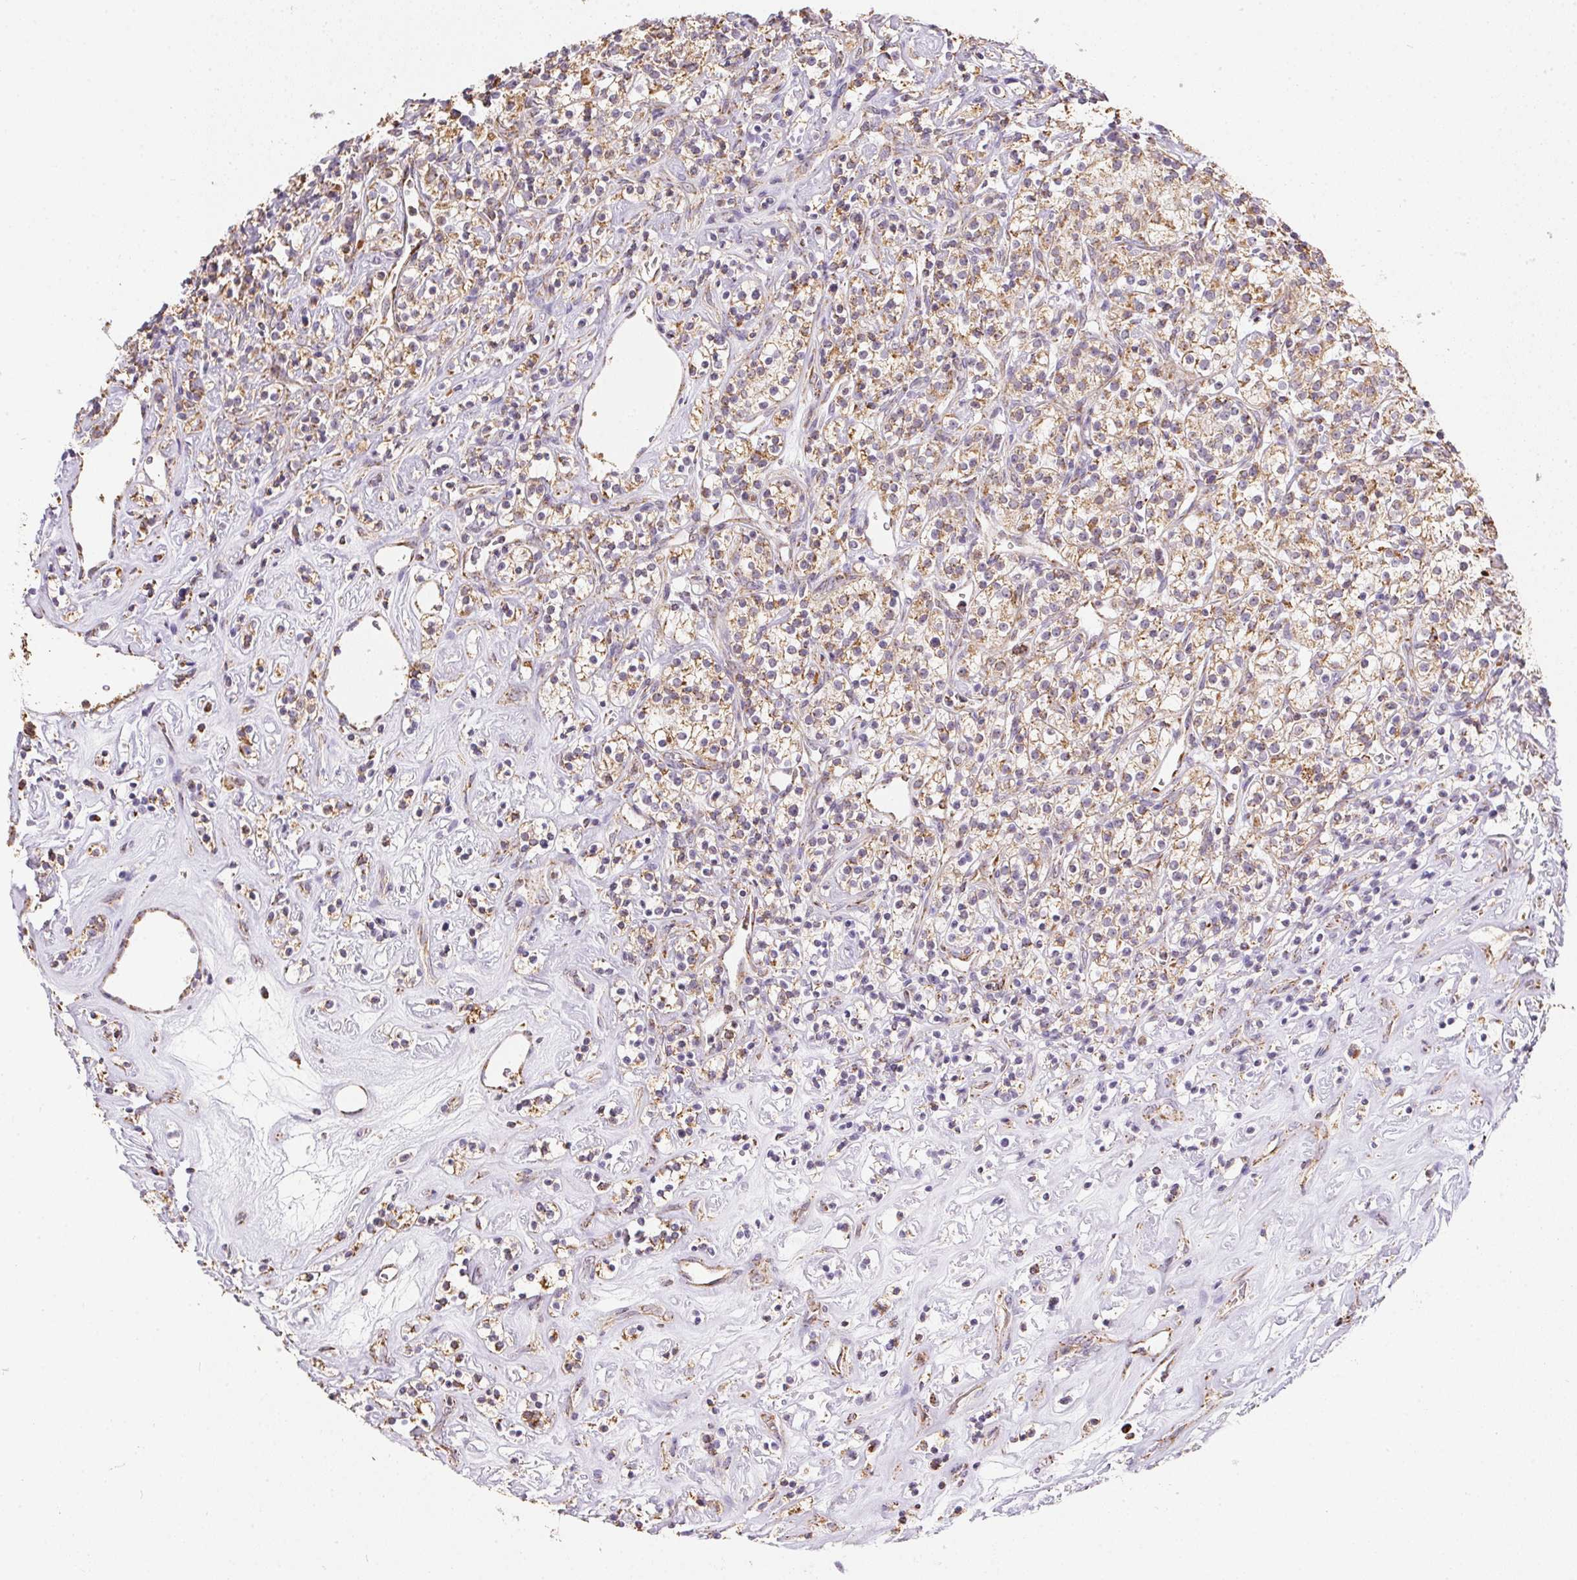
{"staining": {"intensity": "moderate", "quantity": ">75%", "location": "cytoplasmic/membranous"}, "tissue": "renal cancer", "cell_type": "Tumor cells", "image_type": "cancer", "snomed": [{"axis": "morphology", "description": "Adenocarcinoma, NOS"}, {"axis": "topography", "description": "Kidney"}], "caption": "Protein expression analysis of adenocarcinoma (renal) demonstrates moderate cytoplasmic/membranous staining in about >75% of tumor cells.", "gene": "MAPK11", "patient": {"sex": "male", "age": 77}}